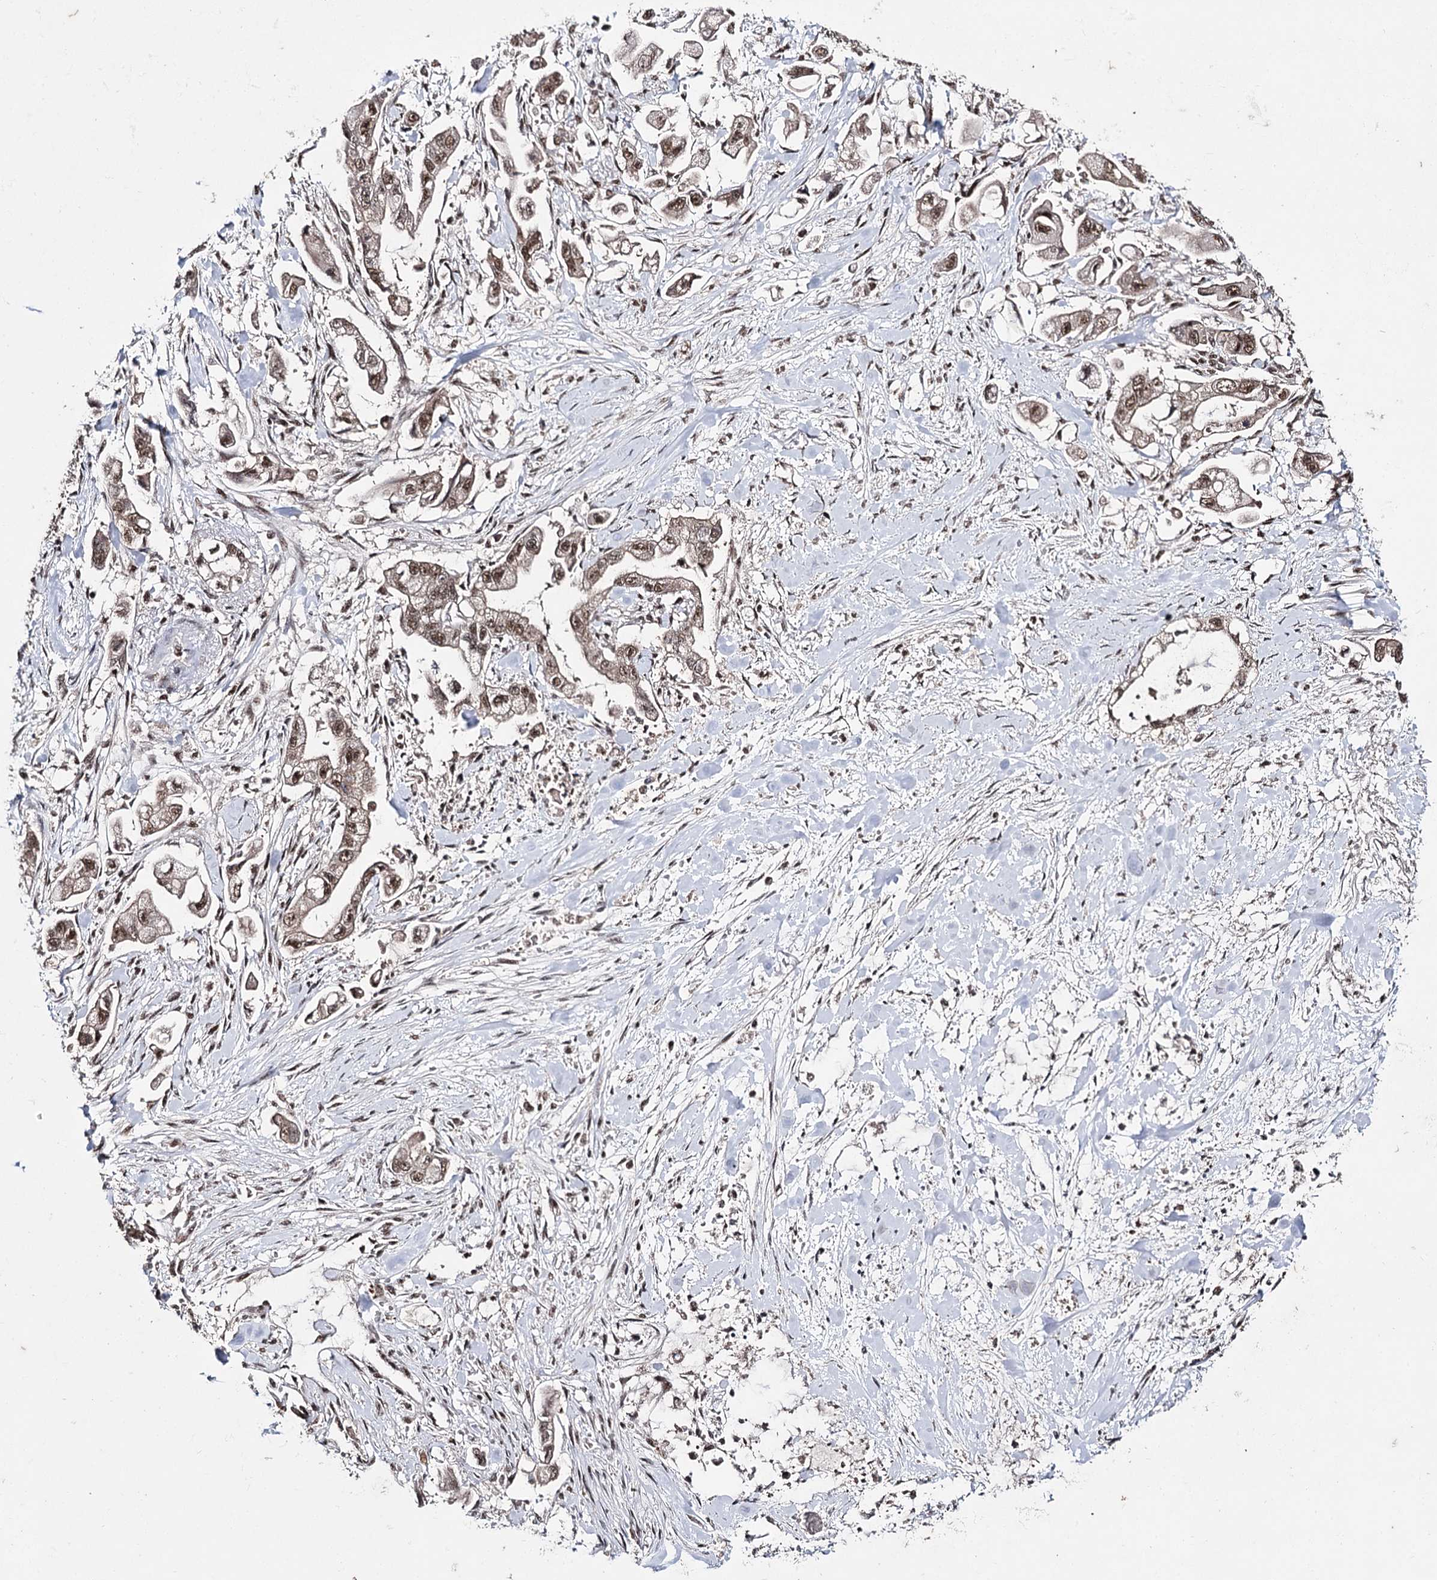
{"staining": {"intensity": "moderate", "quantity": ">75%", "location": "nuclear"}, "tissue": "stomach cancer", "cell_type": "Tumor cells", "image_type": "cancer", "snomed": [{"axis": "morphology", "description": "Adenocarcinoma, NOS"}, {"axis": "topography", "description": "Stomach"}], "caption": "A micrograph of human stomach adenocarcinoma stained for a protein exhibits moderate nuclear brown staining in tumor cells. The staining was performed using DAB, with brown indicating positive protein expression. Nuclei are stained blue with hematoxylin.", "gene": "PRPF40A", "patient": {"sex": "male", "age": 62}}